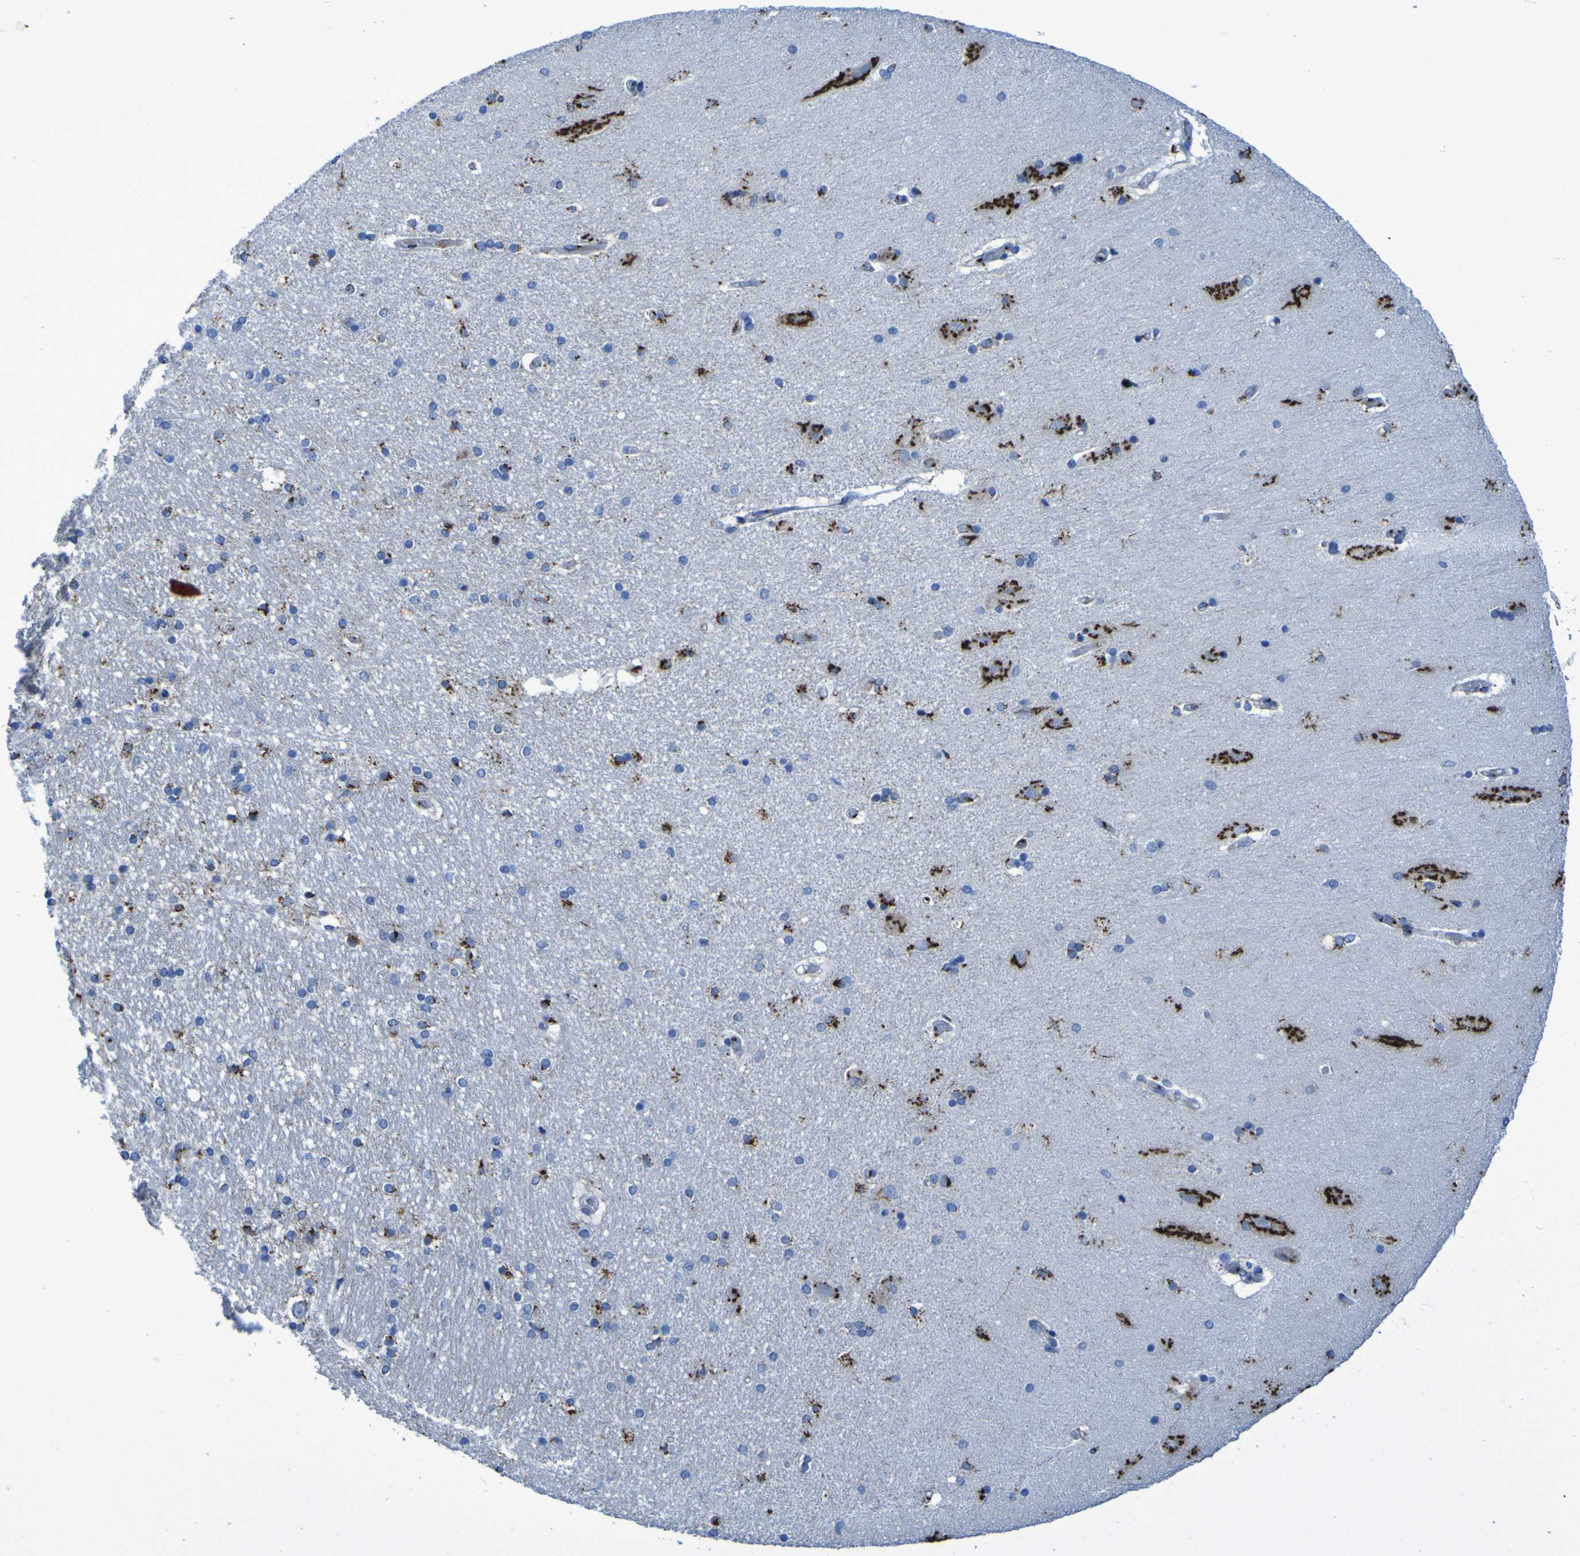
{"staining": {"intensity": "strong", "quantity": "25%-75%", "location": "cytoplasmic/membranous"}, "tissue": "hippocampus", "cell_type": "Glial cells", "image_type": "normal", "snomed": [{"axis": "morphology", "description": "Normal tissue, NOS"}, {"axis": "topography", "description": "Hippocampus"}], "caption": "A photomicrograph of human hippocampus stained for a protein demonstrates strong cytoplasmic/membranous brown staining in glial cells.", "gene": "GOLM1", "patient": {"sex": "female", "age": 54}}